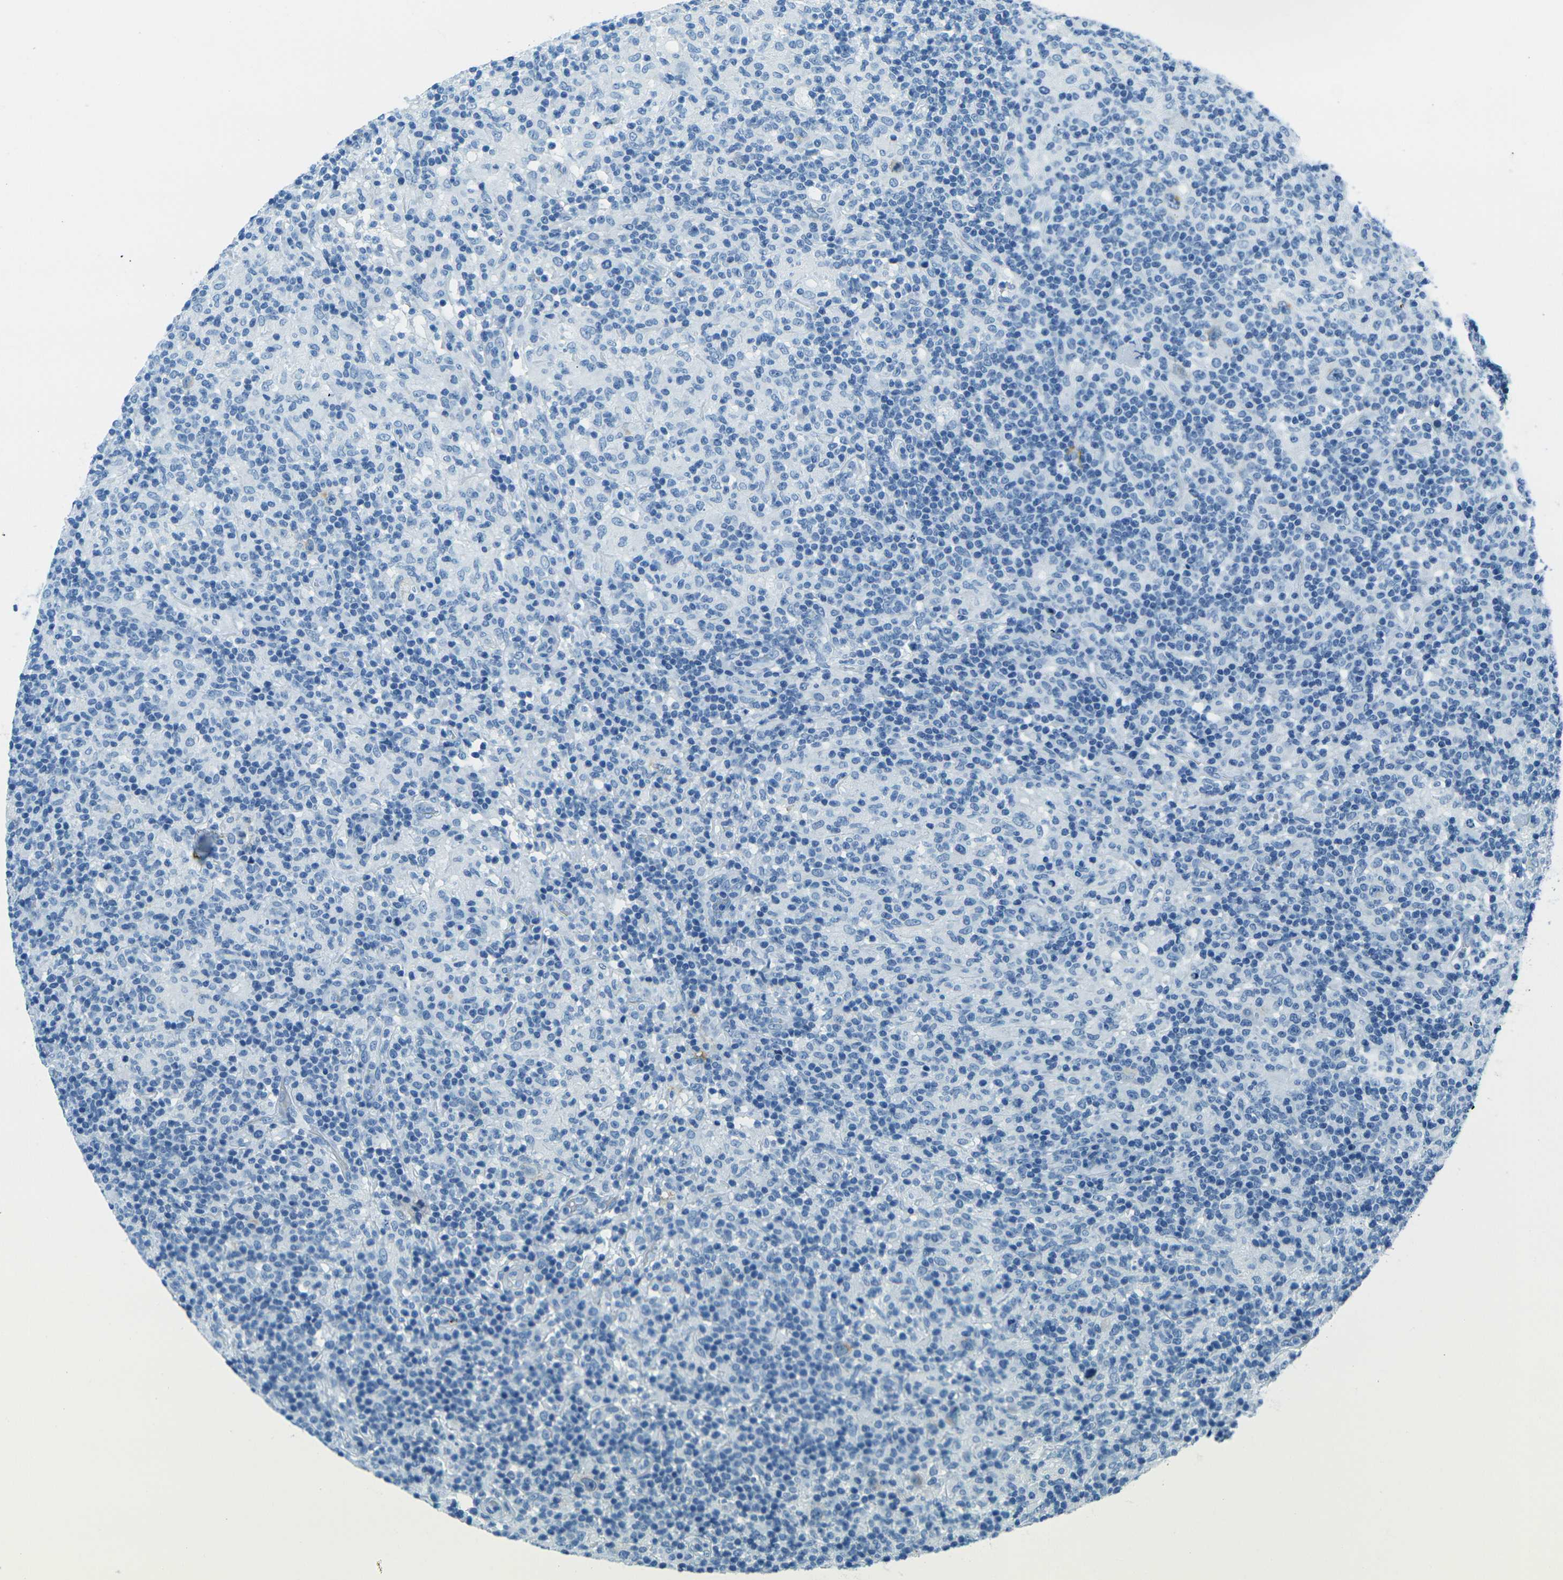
{"staining": {"intensity": "negative", "quantity": "none", "location": "none"}, "tissue": "lymphoma", "cell_type": "Tumor cells", "image_type": "cancer", "snomed": [{"axis": "morphology", "description": "Hodgkin's disease, NOS"}, {"axis": "topography", "description": "Lymph node"}], "caption": "Human Hodgkin's disease stained for a protein using immunohistochemistry (IHC) shows no positivity in tumor cells.", "gene": "OCLN", "patient": {"sex": "male", "age": 70}}